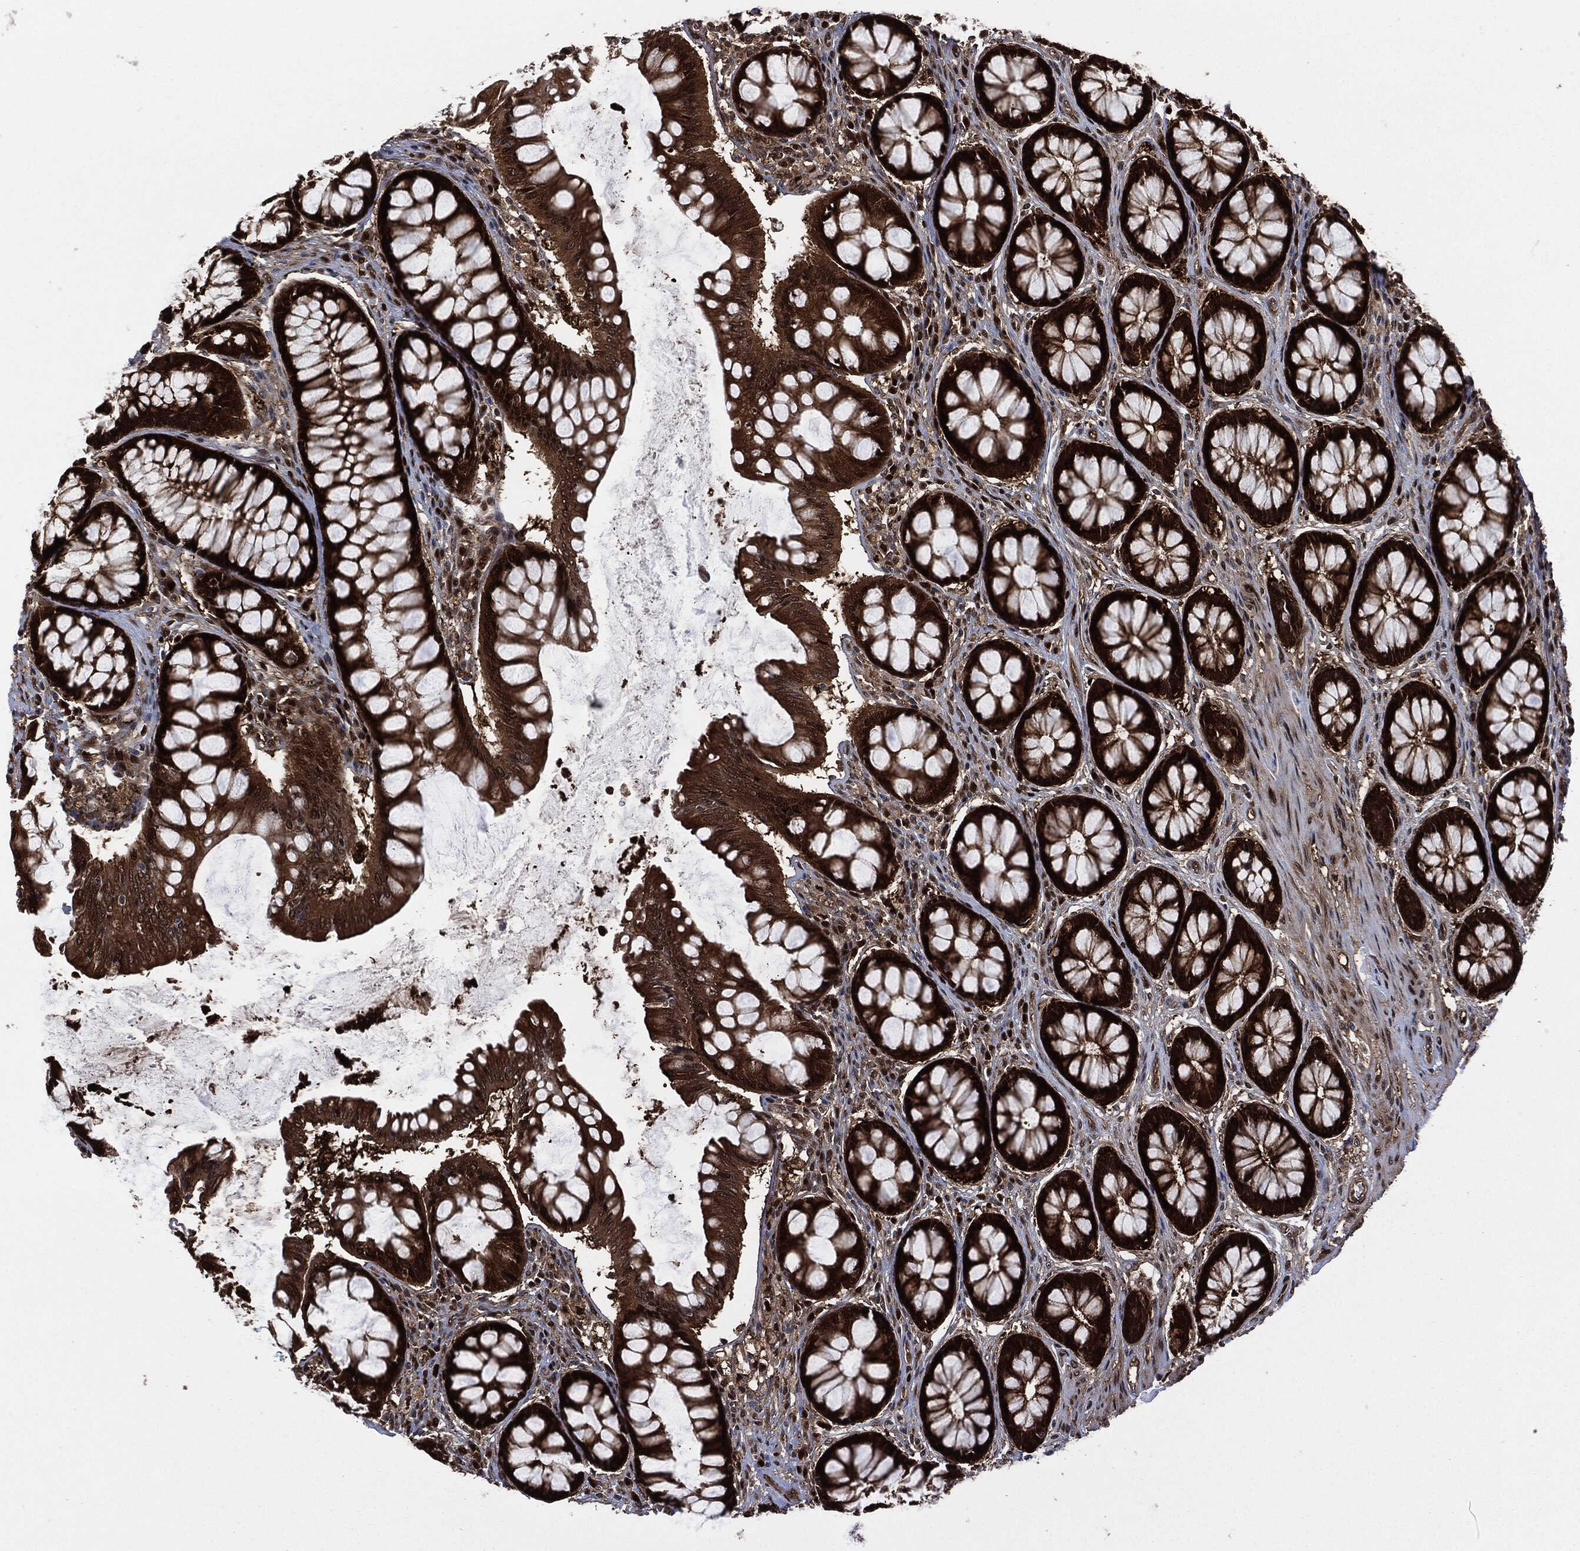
{"staining": {"intensity": "strong", "quantity": ">75%", "location": "nuclear"}, "tissue": "colon", "cell_type": "Endothelial cells", "image_type": "normal", "snomed": [{"axis": "morphology", "description": "Normal tissue, NOS"}, {"axis": "topography", "description": "Colon"}], "caption": "Colon stained with immunohistochemistry demonstrates strong nuclear staining in approximately >75% of endothelial cells.", "gene": "DCTN1", "patient": {"sex": "female", "age": 65}}